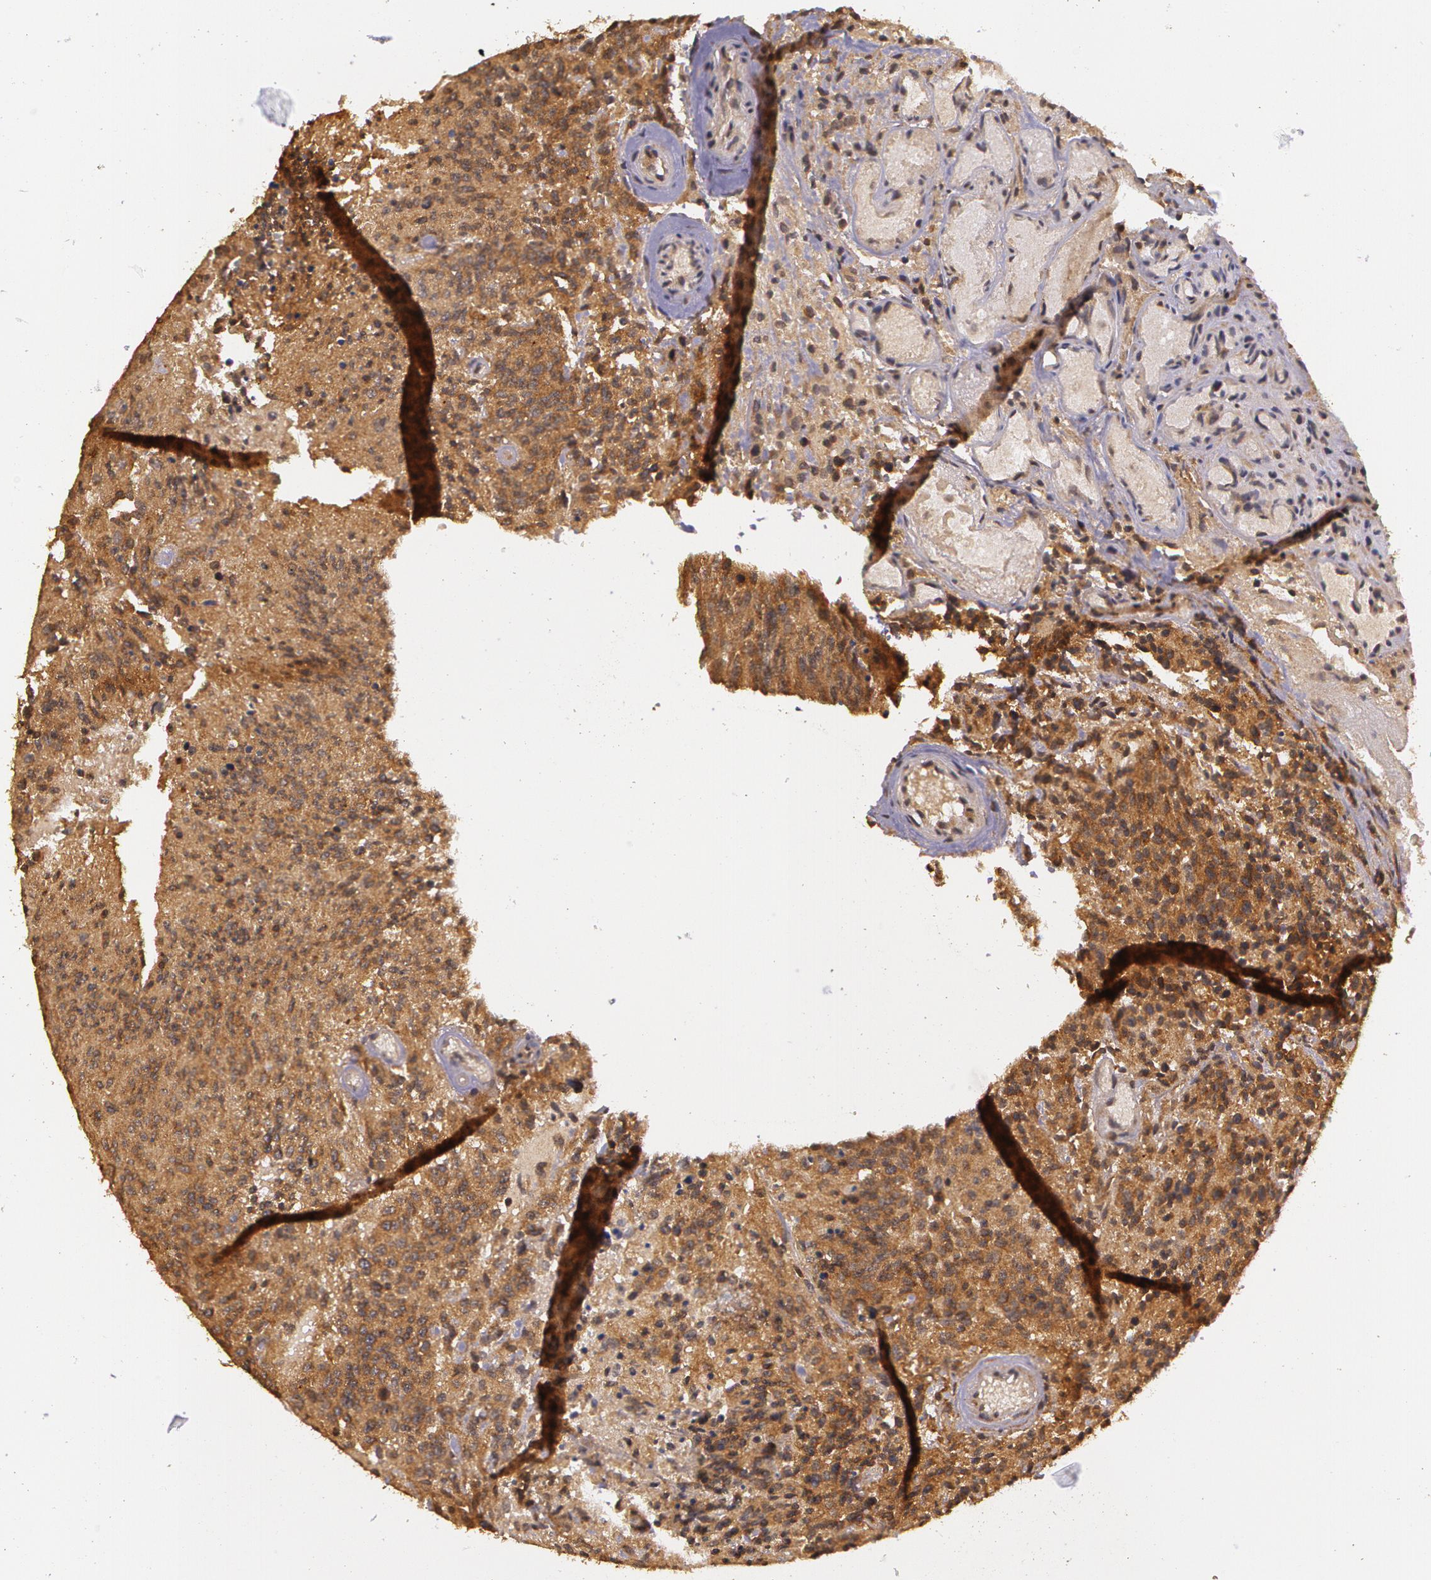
{"staining": {"intensity": "strong", "quantity": ">75%", "location": "cytoplasmic/membranous"}, "tissue": "glioma", "cell_type": "Tumor cells", "image_type": "cancer", "snomed": [{"axis": "morphology", "description": "Glioma, malignant, High grade"}, {"axis": "topography", "description": "Brain"}], "caption": "Brown immunohistochemical staining in glioma exhibits strong cytoplasmic/membranous staining in about >75% of tumor cells. (Stains: DAB in brown, nuclei in blue, Microscopy: brightfield microscopy at high magnification).", "gene": "ASCC2", "patient": {"sex": "male", "age": 36}}